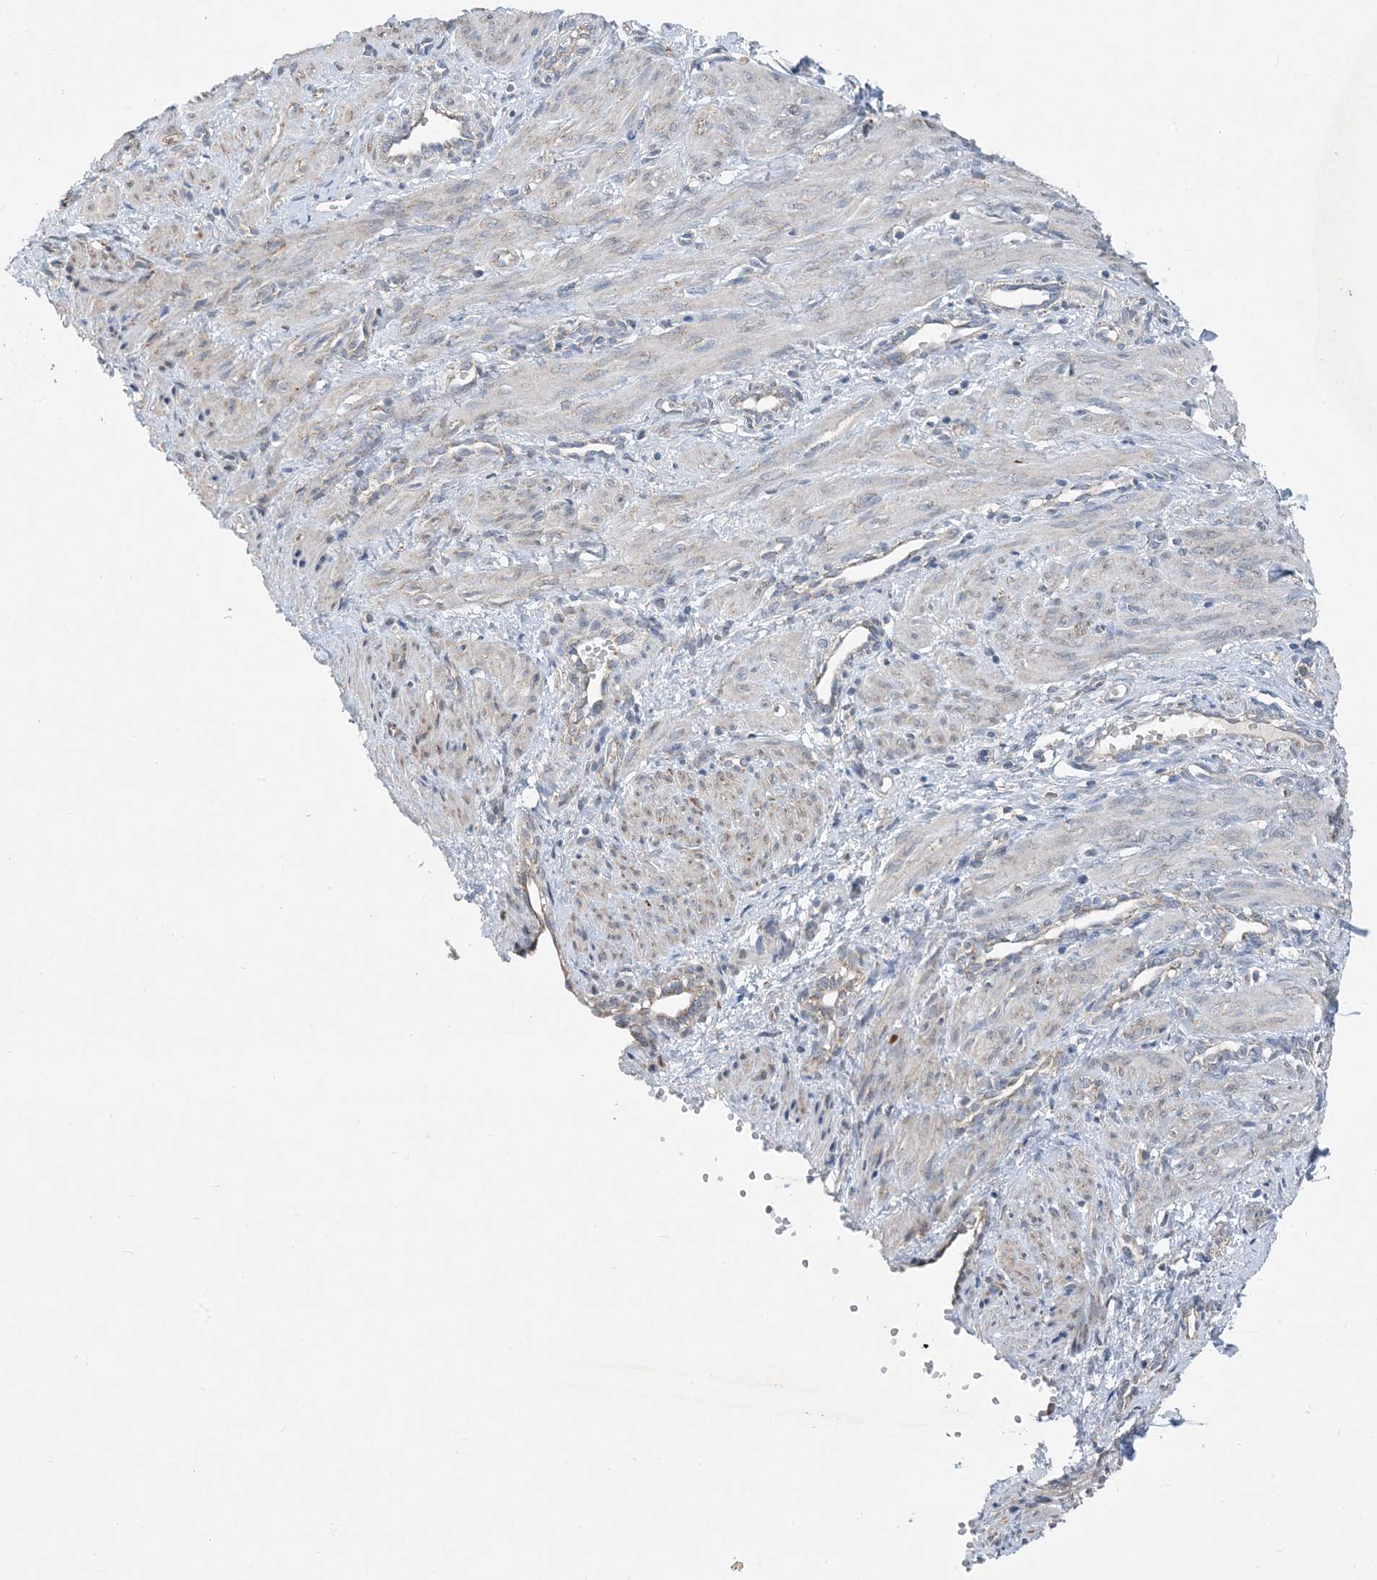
{"staining": {"intensity": "negative", "quantity": "none", "location": "none"}, "tissue": "smooth muscle", "cell_type": "Smooth muscle cells", "image_type": "normal", "snomed": [{"axis": "morphology", "description": "Normal tissue, NOS"}, {"axis": "topography", "description": "Endometrium"}], "caption": "Immunohistochemistry (IHC) histopathology image of benign smooth muscle: smooth muscle stained with DAB reveals no significant protein expression in smooth muscle cells. (DAB (3,3'-diaminobenzidine) immunohistochemistry (IHC), high magnification).", "gene": "DHX30", "patient": {"sex": "female", "age": 33}}